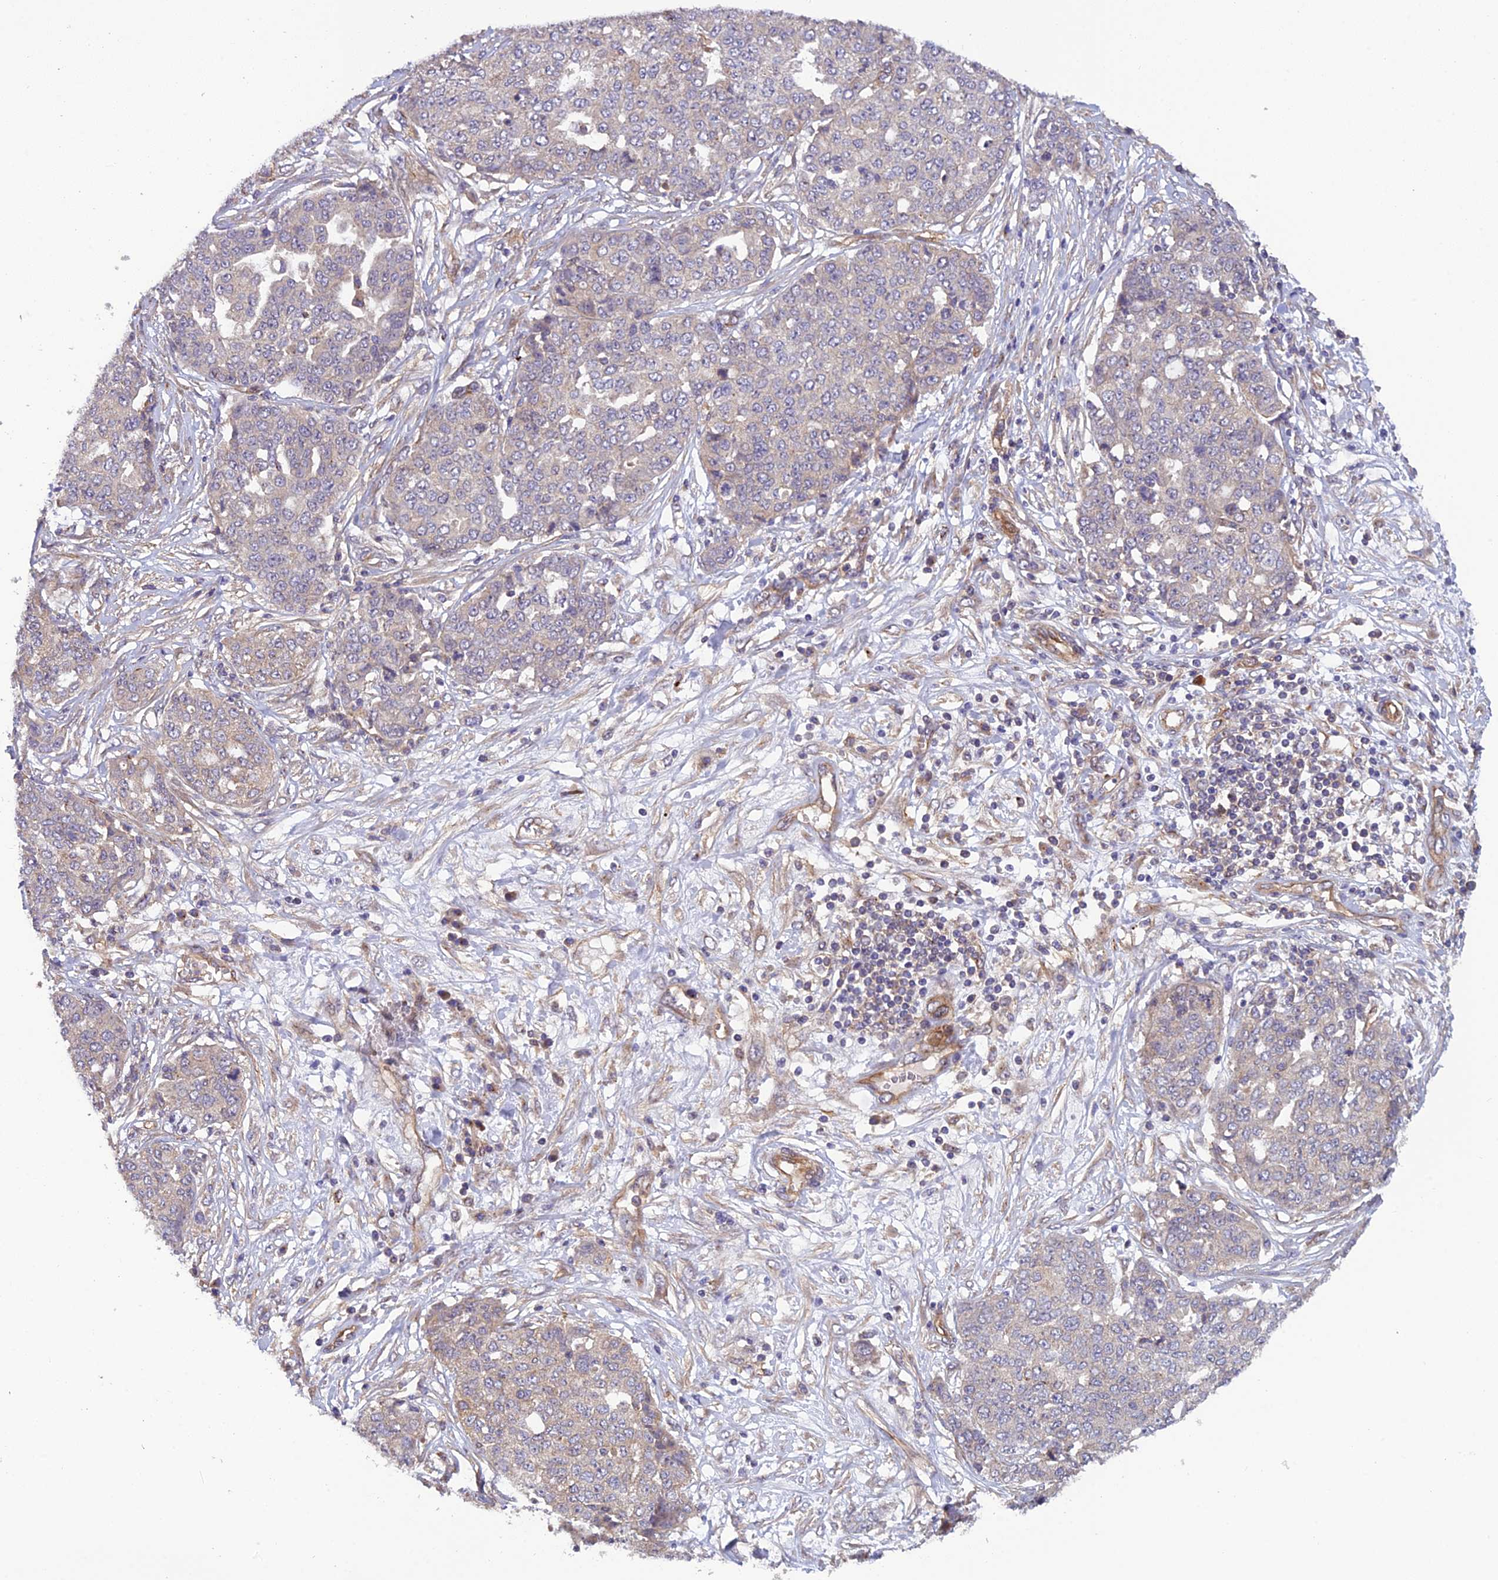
{"staining": {"intensity": "weak", "quantity": "<25%", "location": "cytoplasmic/membranous"}, "tissue": "ovarian cancer", "cell_type": "Tumor cells", "image_type": "cancer", "snomed": [{"axis": "morphology", "description": "Cystadenocarcinoma, serous, NOS"}, {"axis": "topography", "description": "Soft tissue"}, {"axis": "topography", "description": "Ovary"}], "caption": "High power microscopy photomicrograph of an immunohistochemistry (IHC) micrograph of ovarian cancer, revealing no significant positivity in tumor cells.", "gene": "ADAMTS15", "patient": {"sex": "female", "age": 57}}